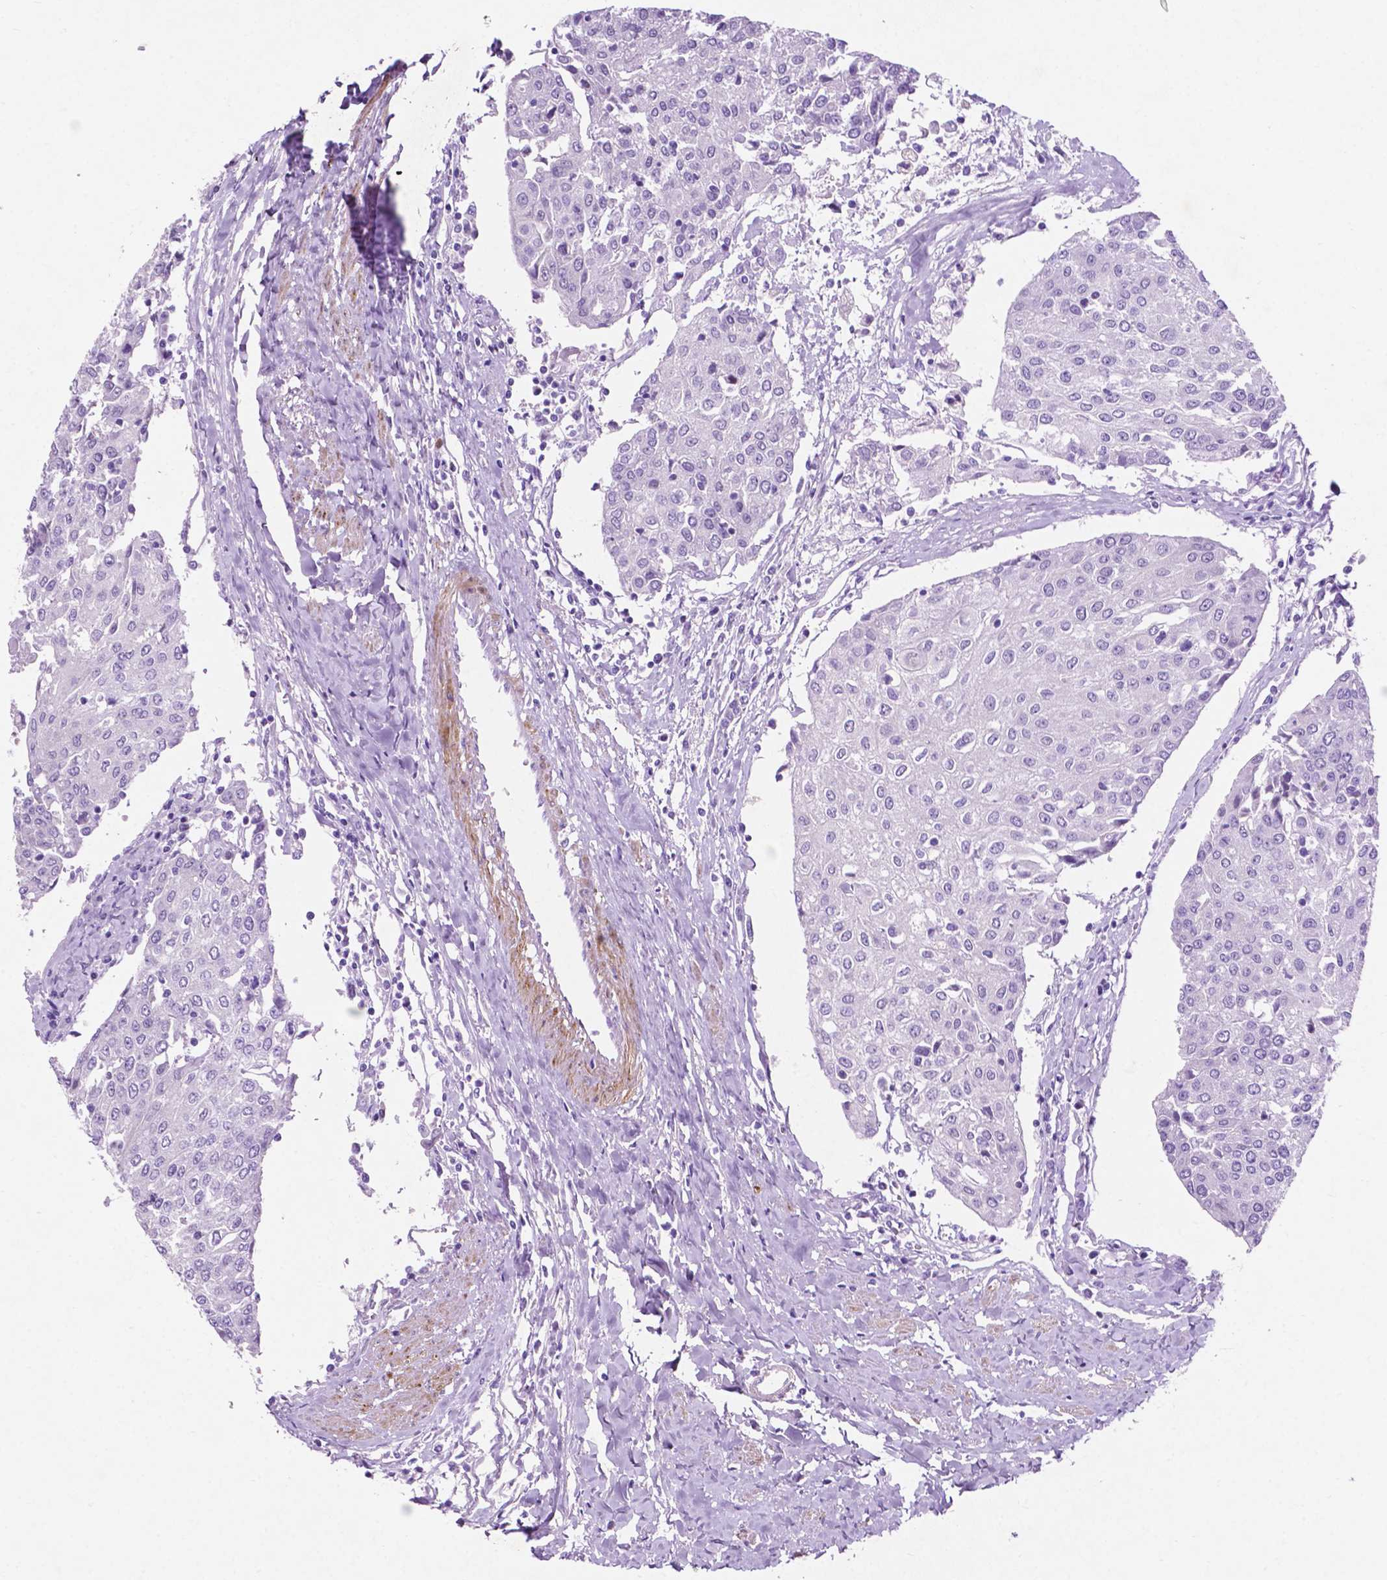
{"staining": {"intensity": "negative", "quantity": "none", "location": "none"}, "tissue": "urothelial cancer", "cell_type": "Tumor cells", "image_type": "cancer", "snomed": [{"axis": "morphology", "description": "Urothelial carcinoma, High grade"}, {"axis": "topography", "description": "Urinary bladder"}], "caption": "DAB immunohistochemical staining of urothelial carcinoma (high-grade) exhibits no significant positivity in tumor cells.", "gene": "ASPG", "patient": {"sex": "female", "age": 85}}